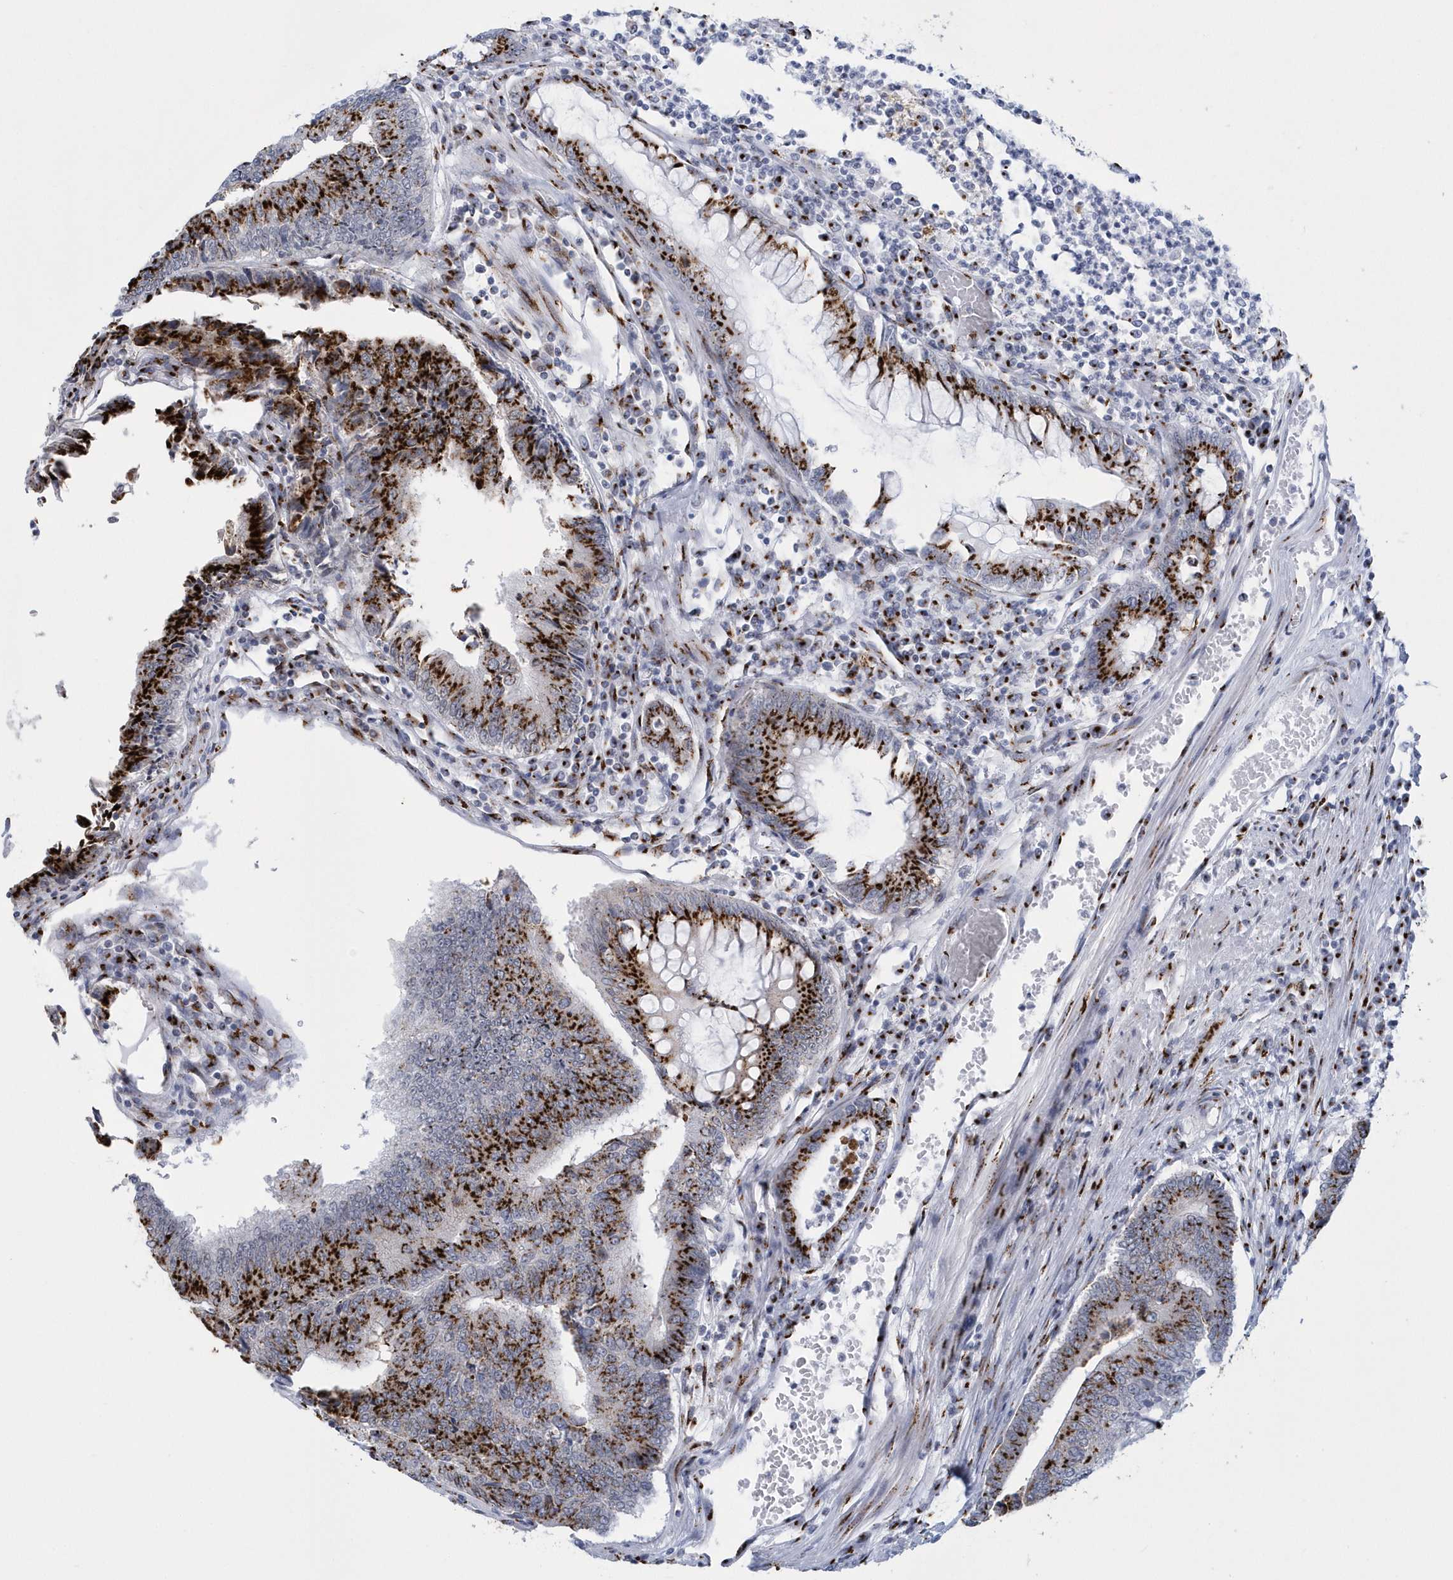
{"staining": {"intensity": "strong", "quantity": ">75%", "location": "cytoplasmic/membranous"}, "tissue": "colorectal cancer", "cell_type": "Tumor cells", "image_type": "cancer", "snomed": [{"axis": "morphology", "description": "Adenocarcinoma, NOS"}, {"axis": "topography", "description": "Colon"}], "caption": "Colorectal adenocarcinoma stained with a protein marker demonstrates strong staining in tumor cells.", "gene": "SLX9", "patient": {"sex": "female", "age": 67}}